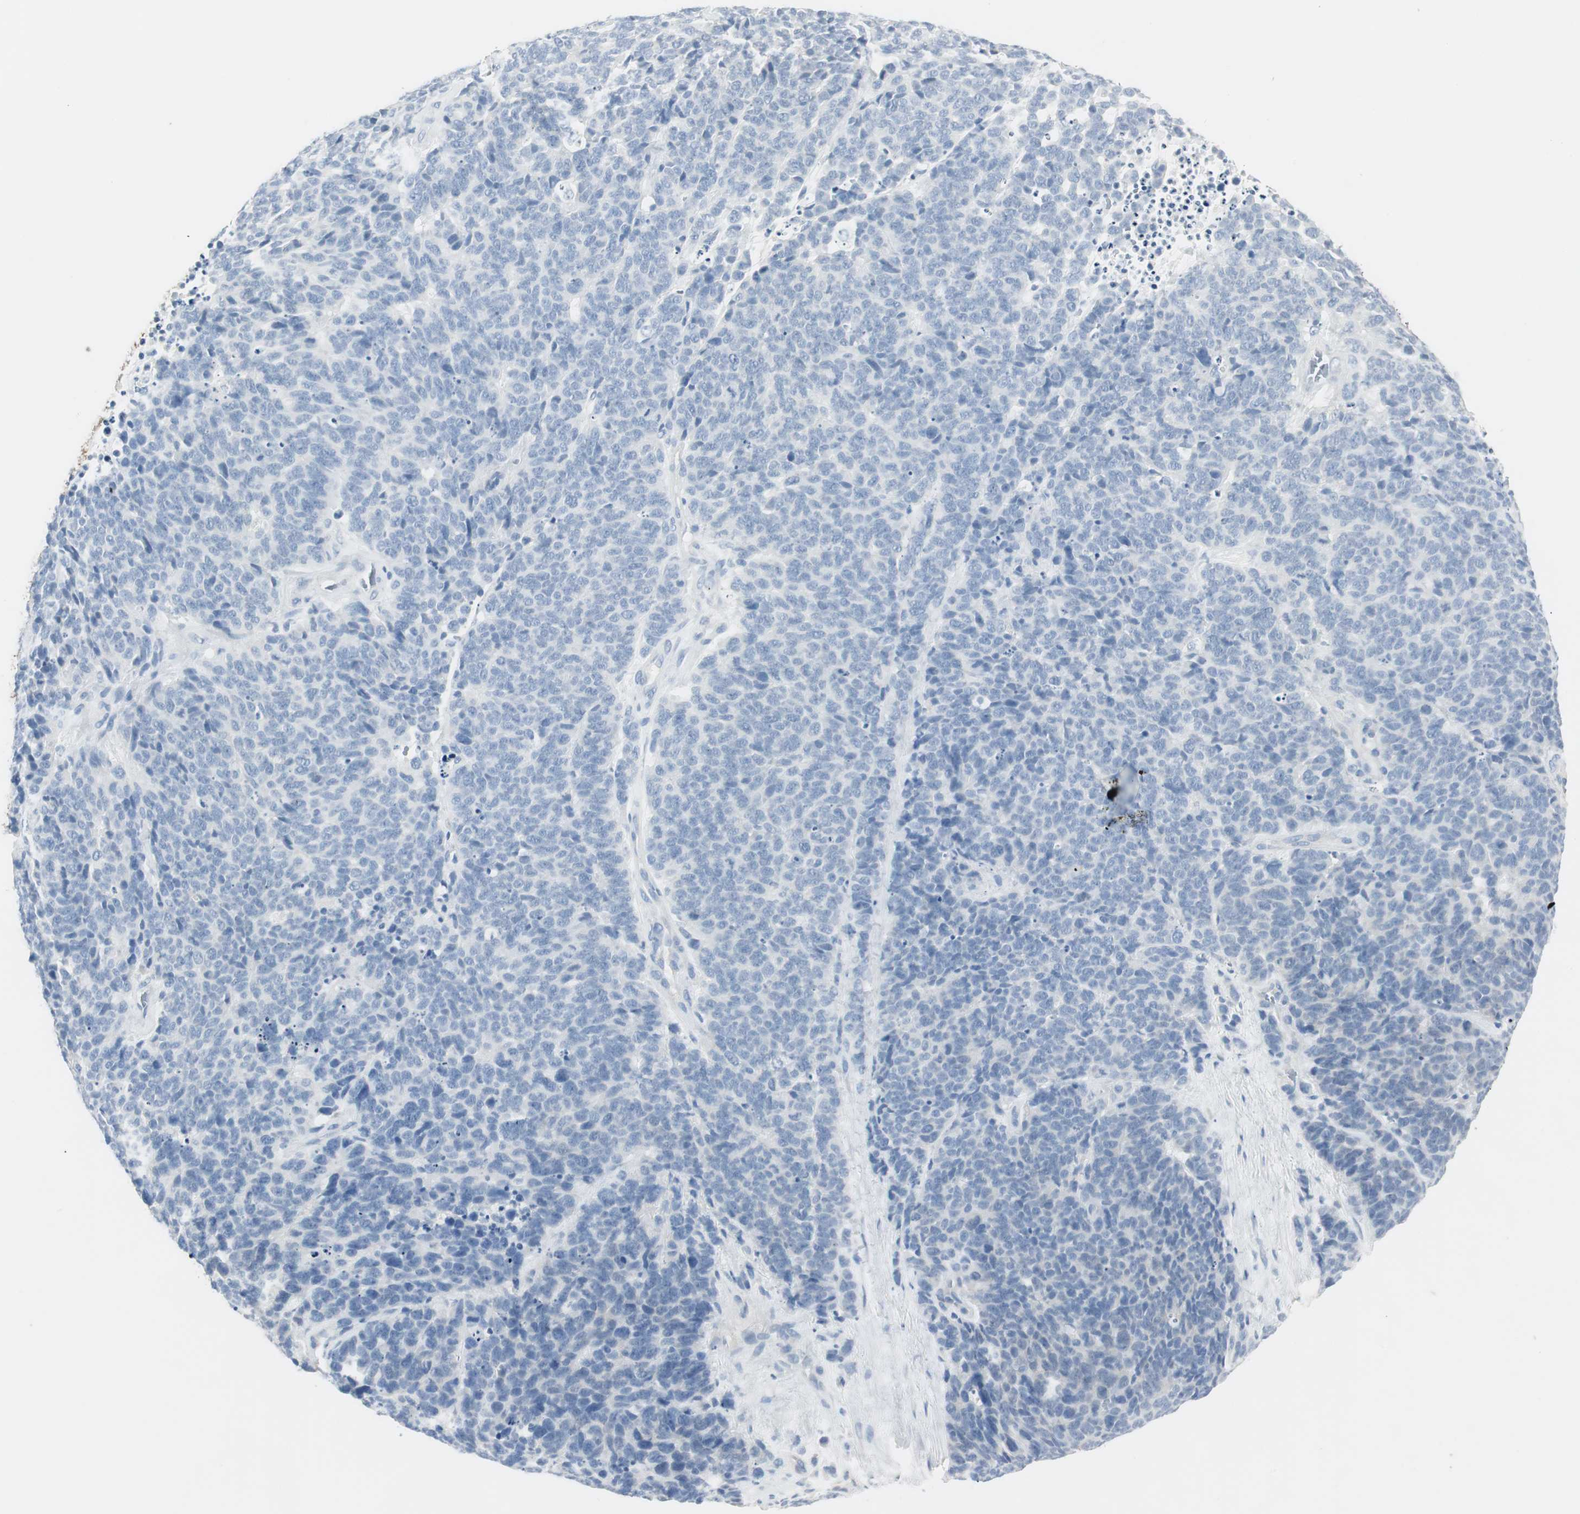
{"staining": {"intensity": "negative", "quantity": "none", "location": "none"}, "tissue": "lung cancer", "cell_type": "Tumor cells", "image_type": "cancer", "snomed": [{"axis": "morphology", "description": "Neoplasm, malignant, NOS"}, {"axis": "topography", "description": "Lung"}], "caption": "This is an immunohistochemistry (IHC) image of lung cancer. There is no expression in tumor cells.", "gene": "LRP2", "patient": {"sex": "female", "age": 58}}